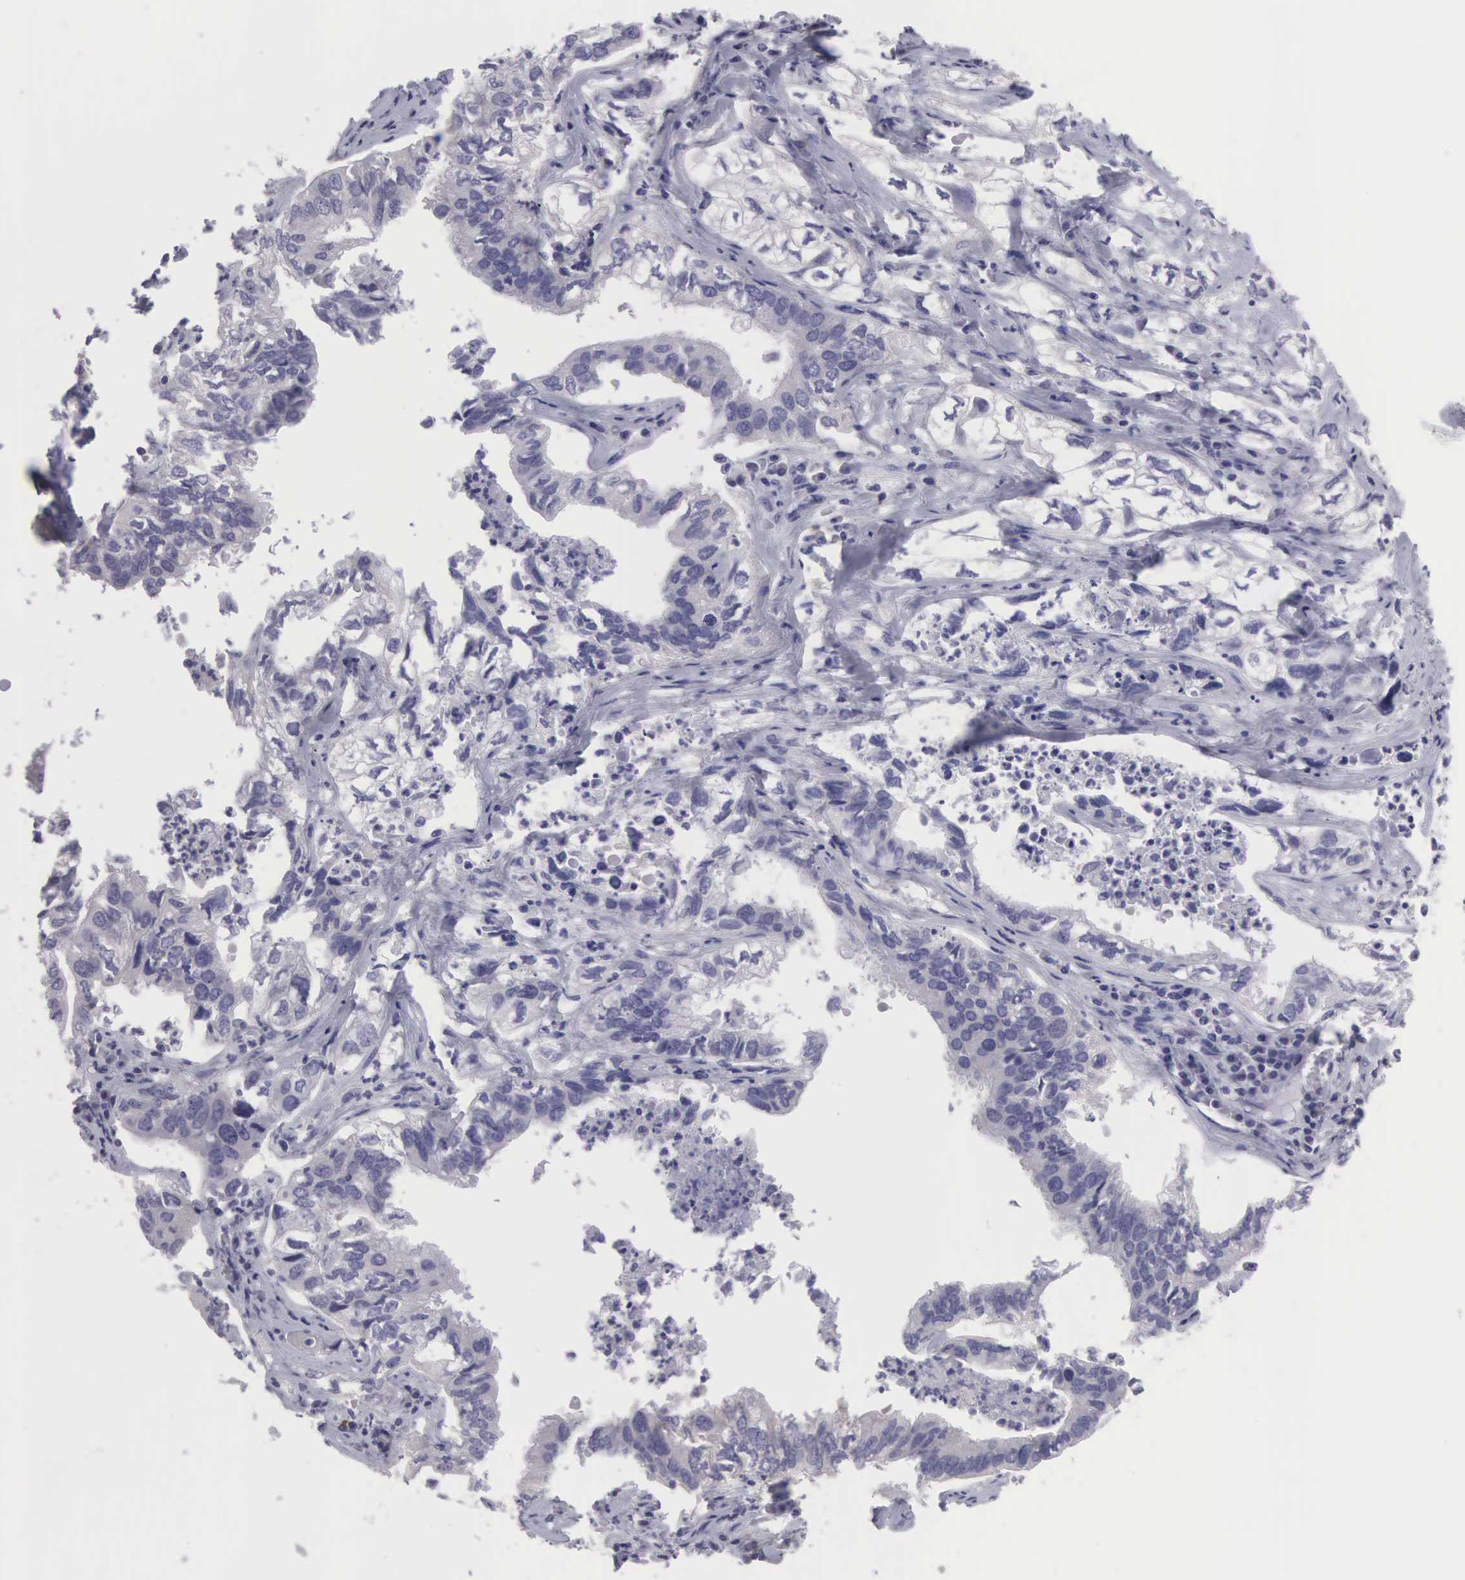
{"staining": {"intensity": "negative", "quantity": "none", "location": "none"}, "tissue": "lung cancer", "cell_type": "Tumor cells", "image_type": "cancer", "snomed": [{"axis": "morphology", "description": "Adenocarcinoma, NOS"}, {"axis": "topography", "description": "Lung"}], "caption": "Tumor cells show no significant staining in adenocarcinoma (lung).", "gene": "SLITRK4", "patient": {"sex": "male", "age": 48}}